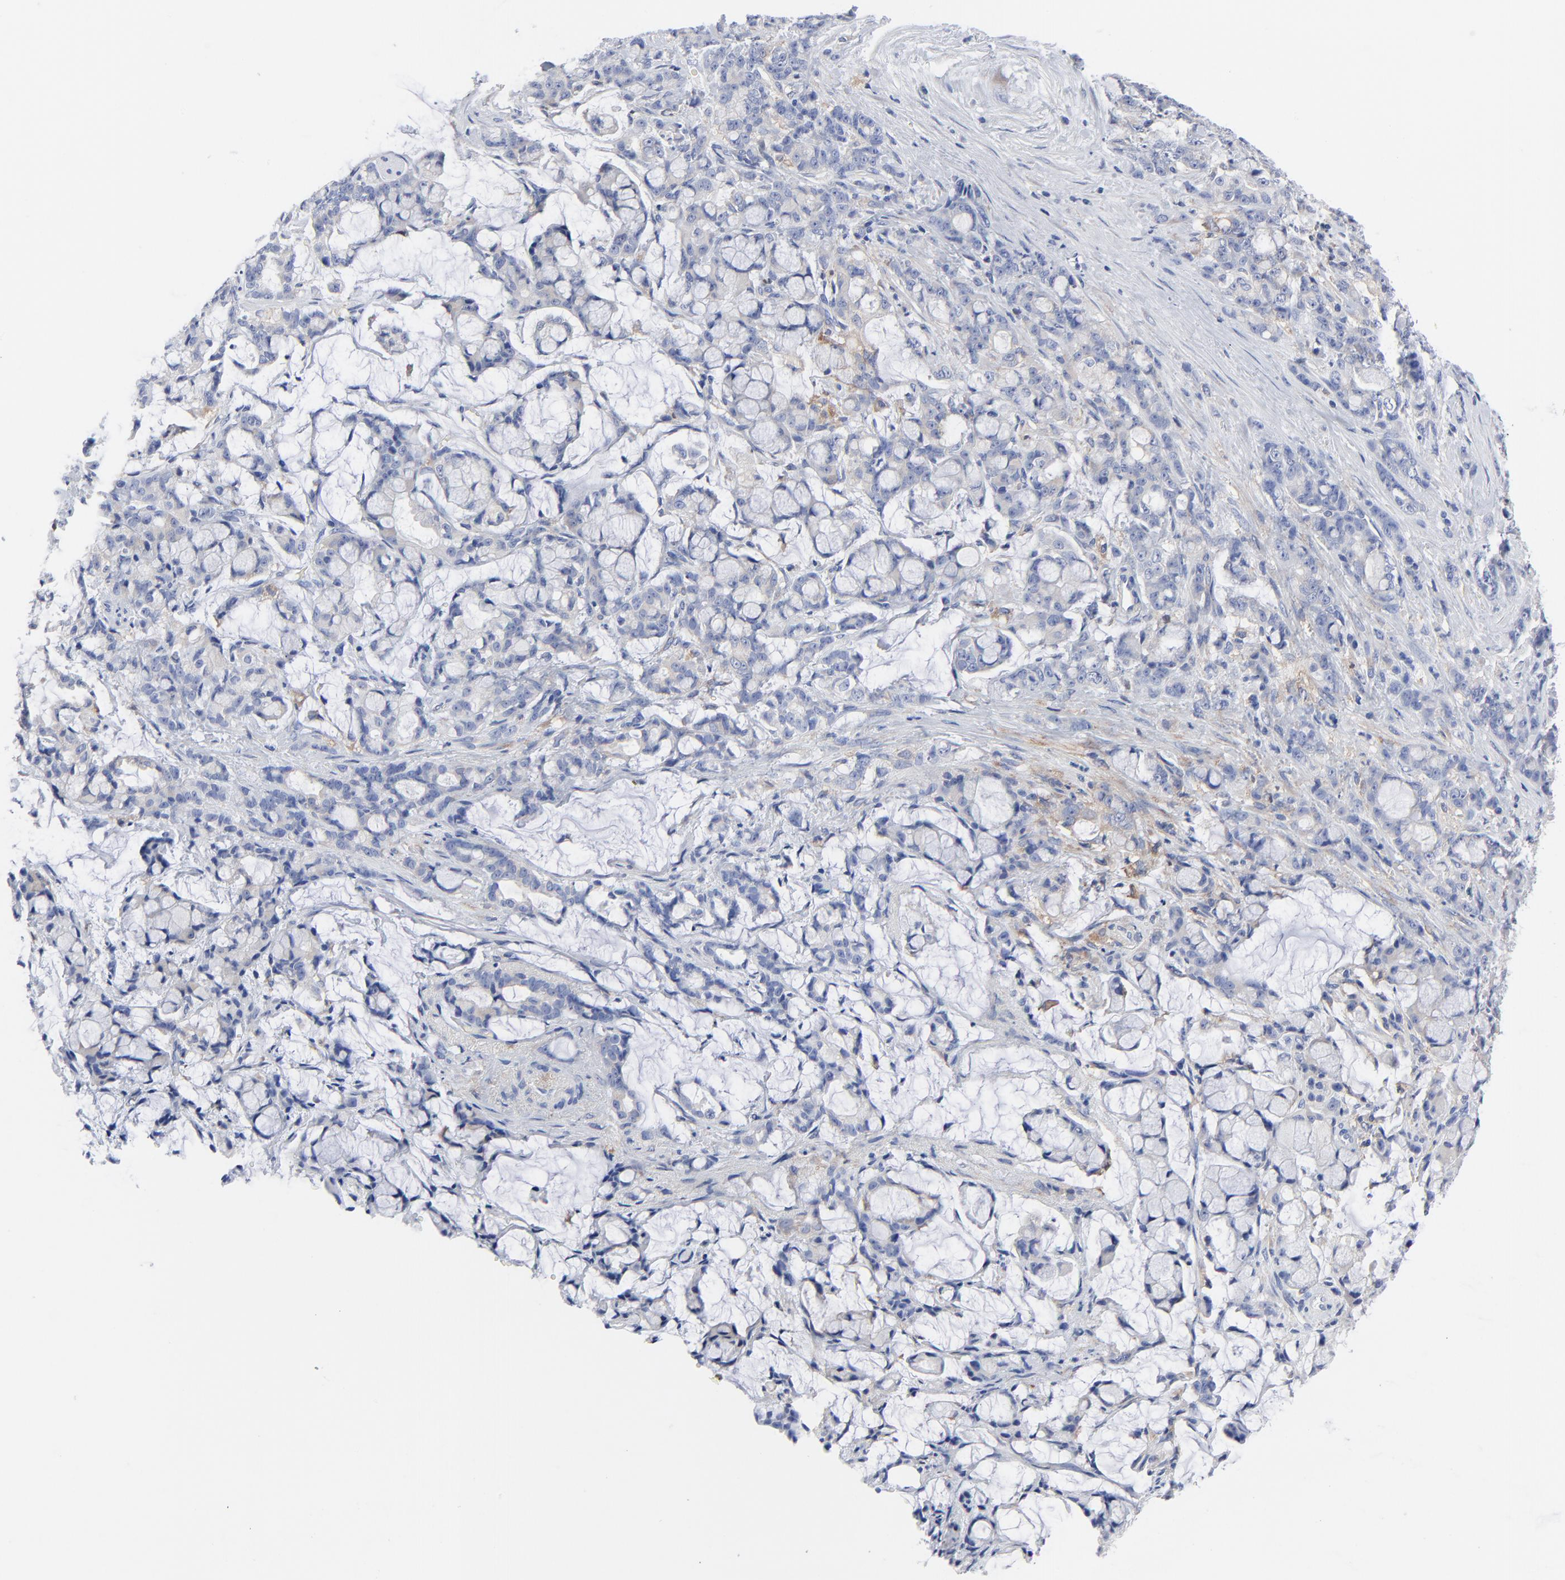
{"staining": {"intensity": "weak", "quantity": "<25%", "location": "cytoplasmic/membranous"}, "tissue": "pancreatic cancer", "cell_type": "Tumor cells", "image_type": "cancer", "snomed": [{"axis": "morphology", "description": "Adenocarcinoma, NOS"}, {"axis": "topography", "description": "Pancreas"}], "caption": "High magnification brightfield microscopy of pancreatic cancer (adenocarcinoma) stained with DAB (brown) and counterstained with hematoxylin (blue): tumor cells show no significant positivity. (Stains: DAB immunohistochemistry with hematoxylin counter stain, Microscopy: brightfield microscopy at high magnification).", "gene": "STAT2", "patient": {"sex": "female", "age": 73}}